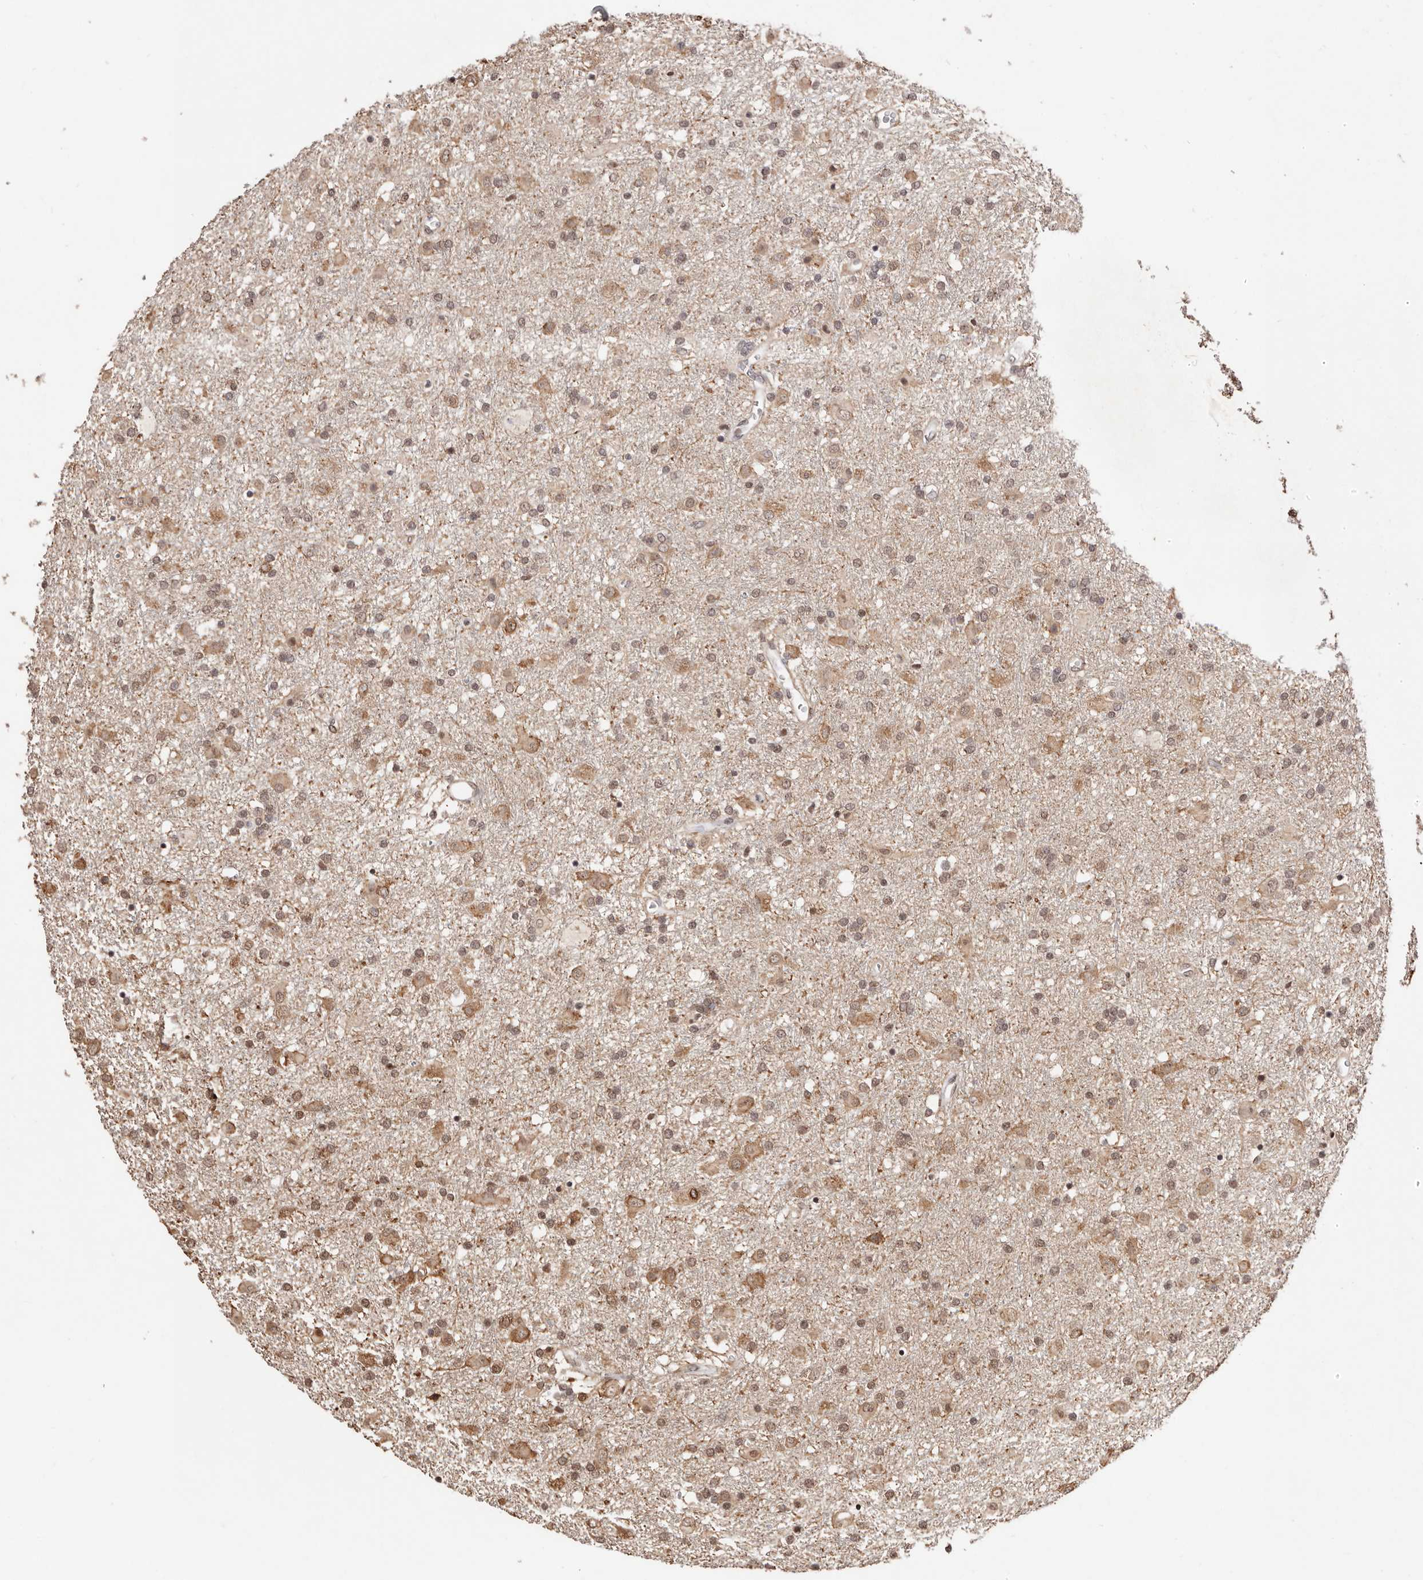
{"staining": {"intensity": "moderate", "quantity": ">75%", "location": "cytoplasmic/membranous,nuclear"}, "tissue": "glioma", "cell_type": "Tumor cells", "image_type": "cancer", "snomed": [{"axis": "morphology", "description": "Glioma, malignant, Low grade"}, {"axis": "topography", "description": "Brain"}], "caption": "Brown immunohistochemical staining in human glioma displays moderate cytoplasmic/membranous and nuclear staining in approximately >75% of tumor cells.", "gene": "BICRAL", "patient": {"sex": "male", "age": 65}}